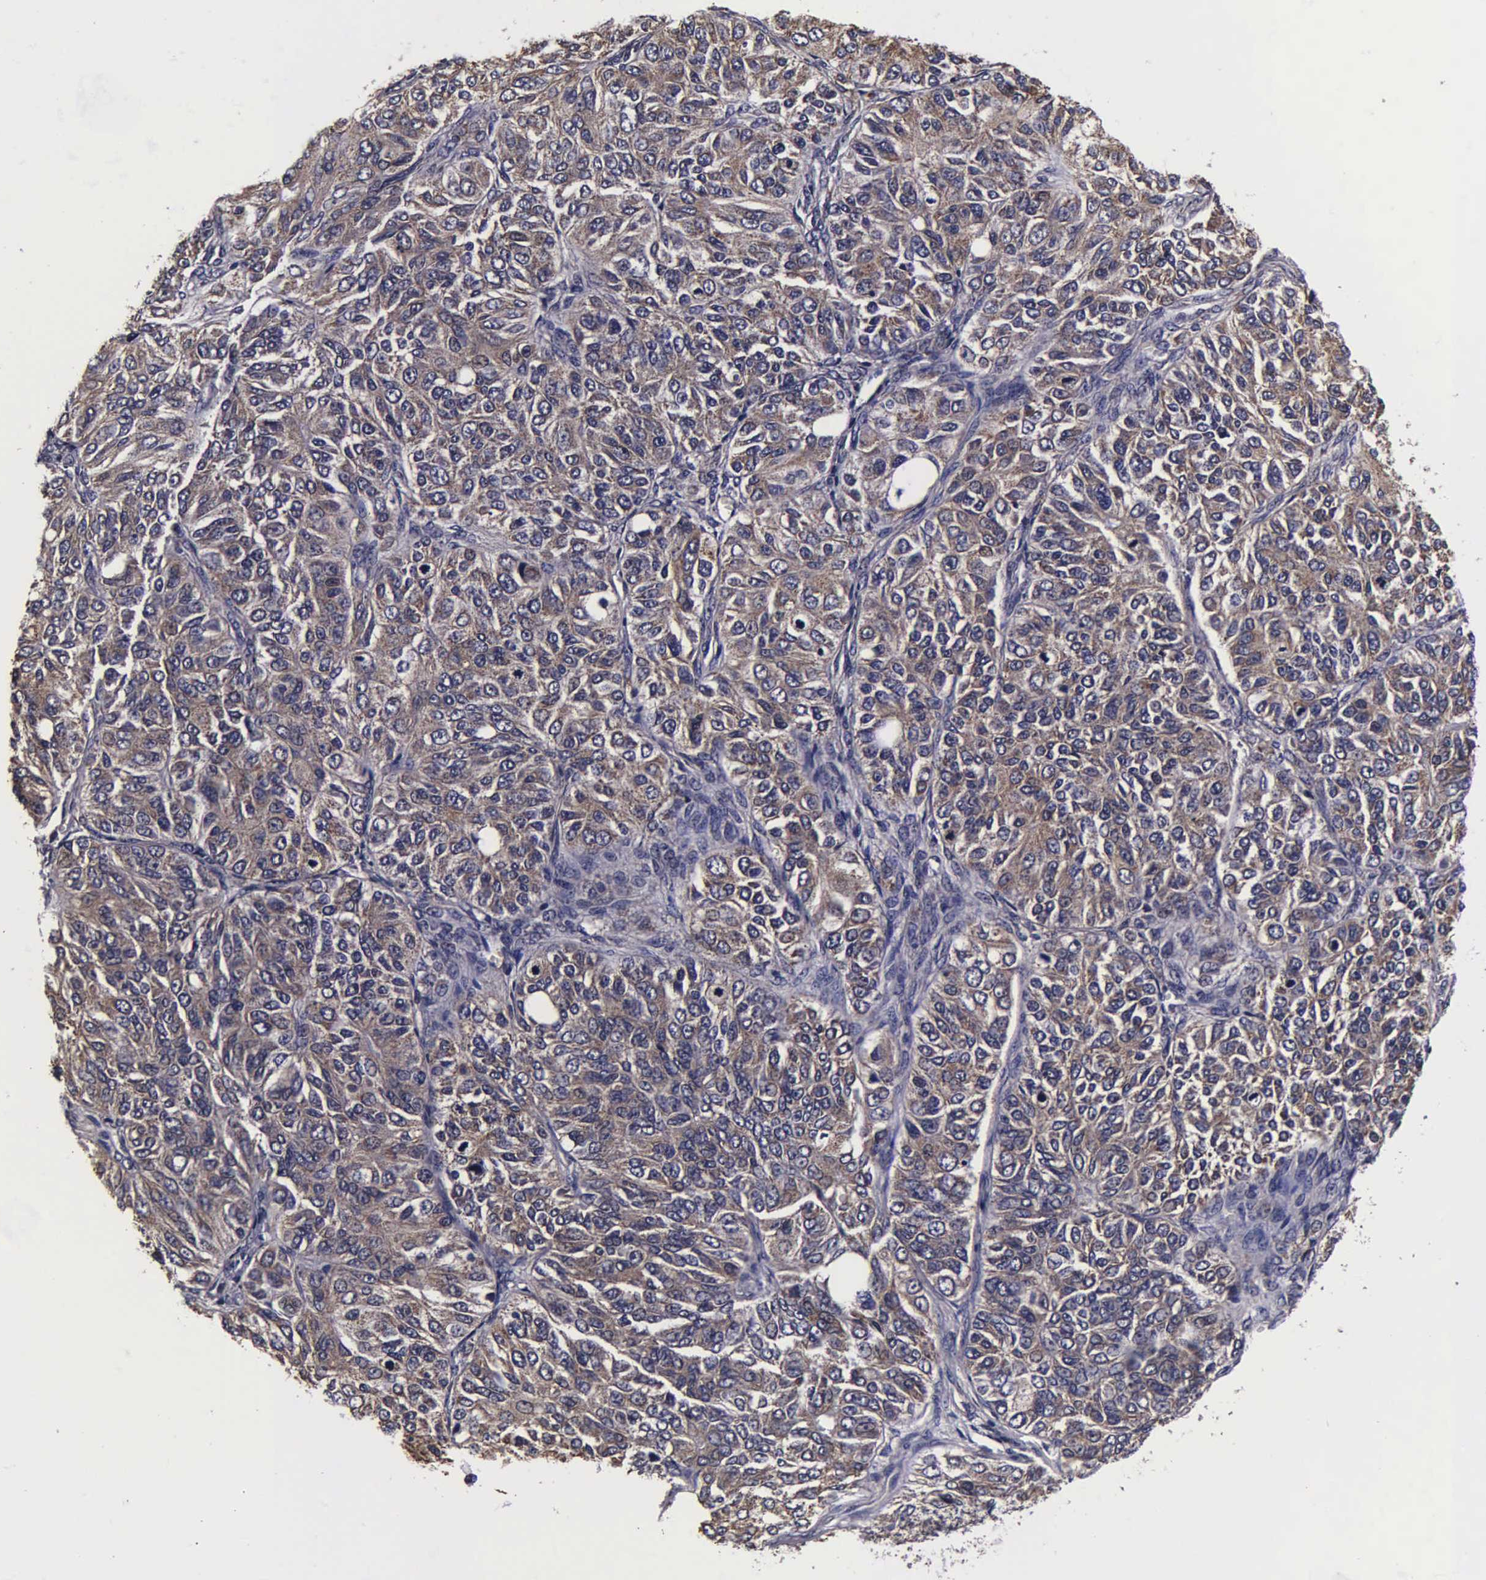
{"staining": {"intensity": "weak", "quantity": ">75%", "location": "cytoplasmic/membranous"}, "tissue": "ovarian cancer", "cell_type": "Tumor cells", "image_type": "cancer", "snomed": [{"axis": "morphology", "description": "Carcinoma, endometroid"}, {"axis": "topography", "description": "Ovary"}], "caption": "There is low levels of weak cytoplasmic/membranous expression in tumor cells of ovarian cancer, as demonstrated by immunohistochemical staining (brown color).", "gene": "PSMA3", "patient": {"sex": "female", "age": 51}}